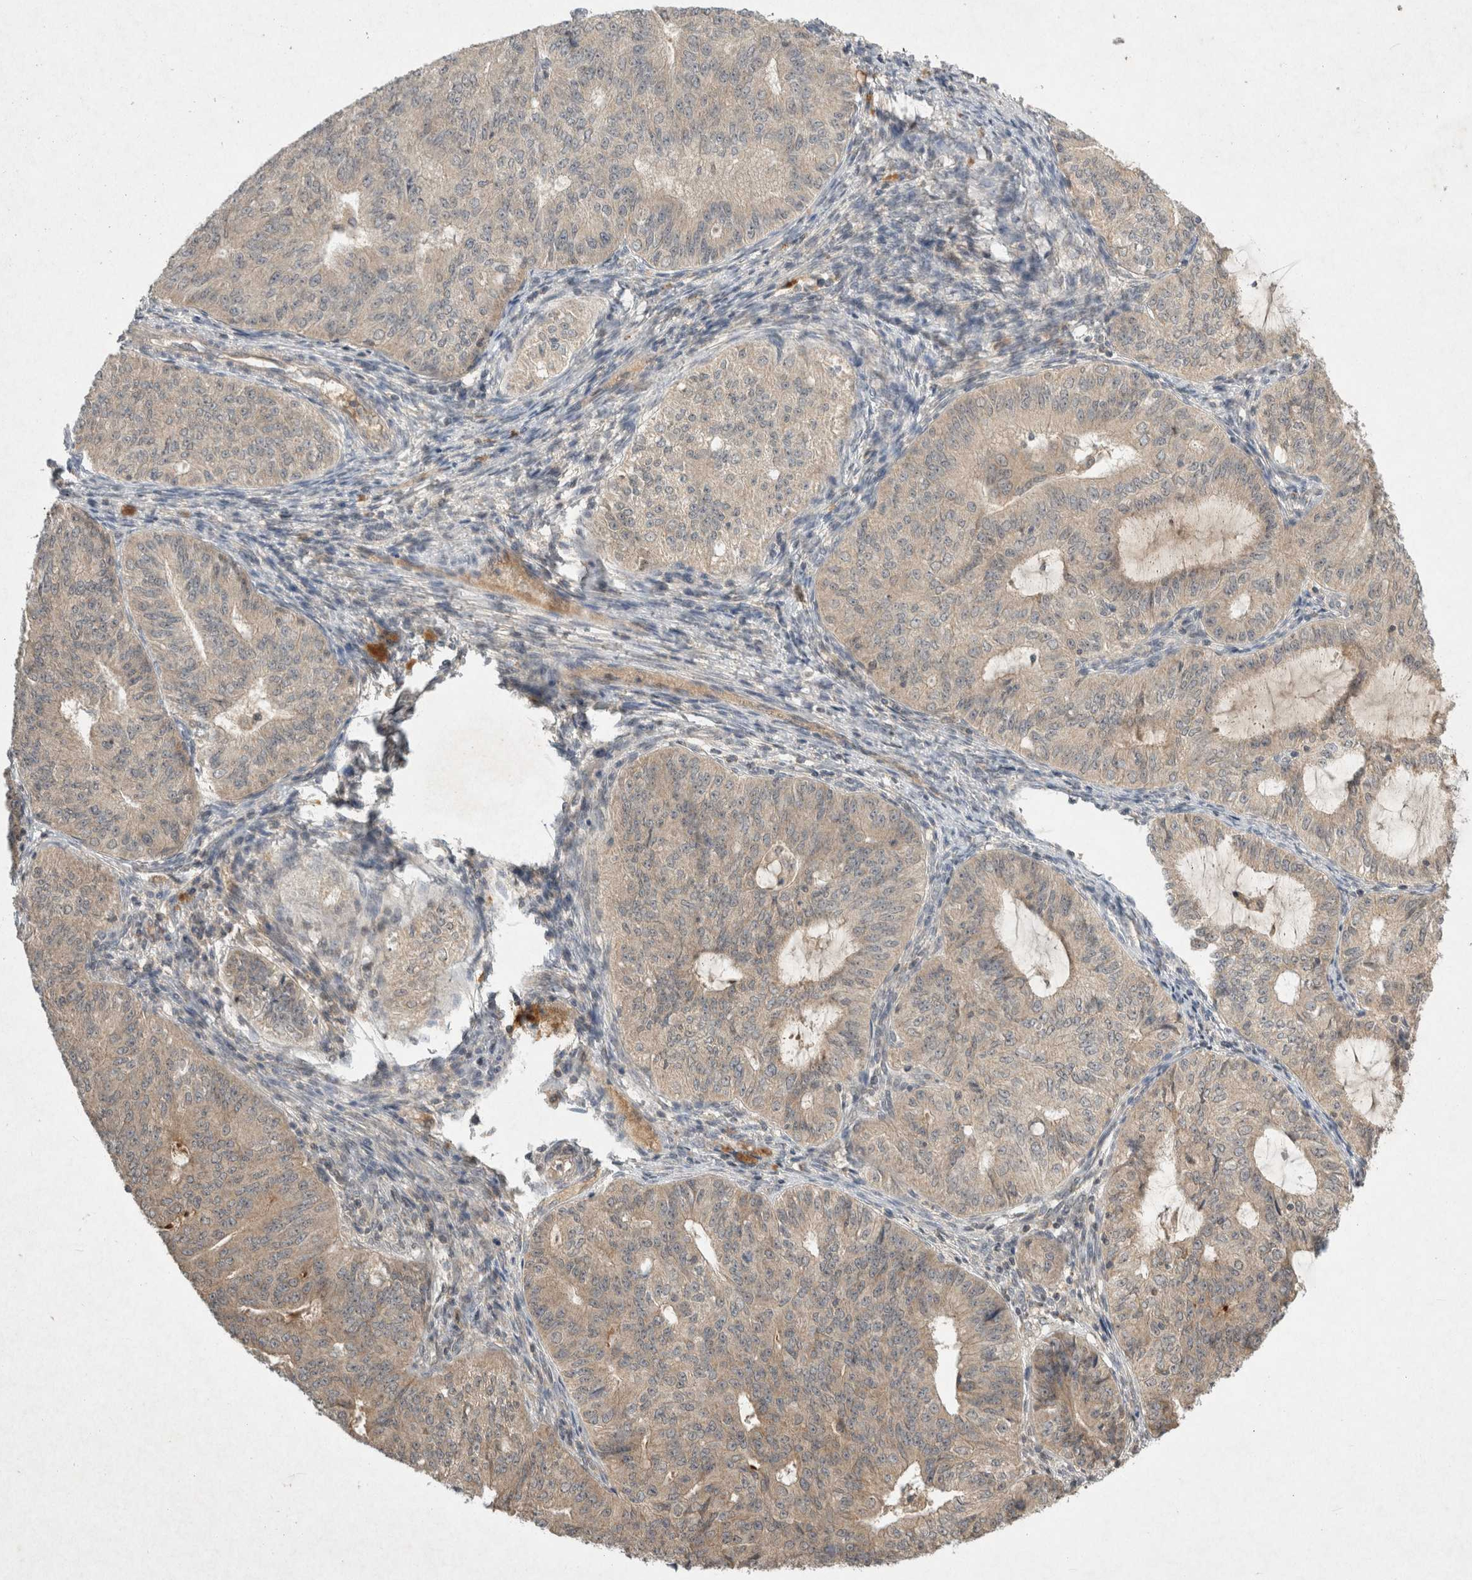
{"staining": {"intensity": "weak", "quantity": ">75%", "location": "cytoplasmic/membranous"}, "tissue": "endometrial cancer", "cell_type": "Tumor cells", "image_type": "cancer", "snomed": [{"axis": "morphology", "description": "Adenocarcinoma, NOS"}, {"axis": "topography", "description": "Endometrium"}], "caption": "Endometrial cancer (adenocarcinoma) tissue displays weak cytoplasmic/membranous positivity in about >75% of tumor cells Nuclei are stained in blue.", "gene": "LOXL2", "patient": {"sex": "female", "age": 32}}